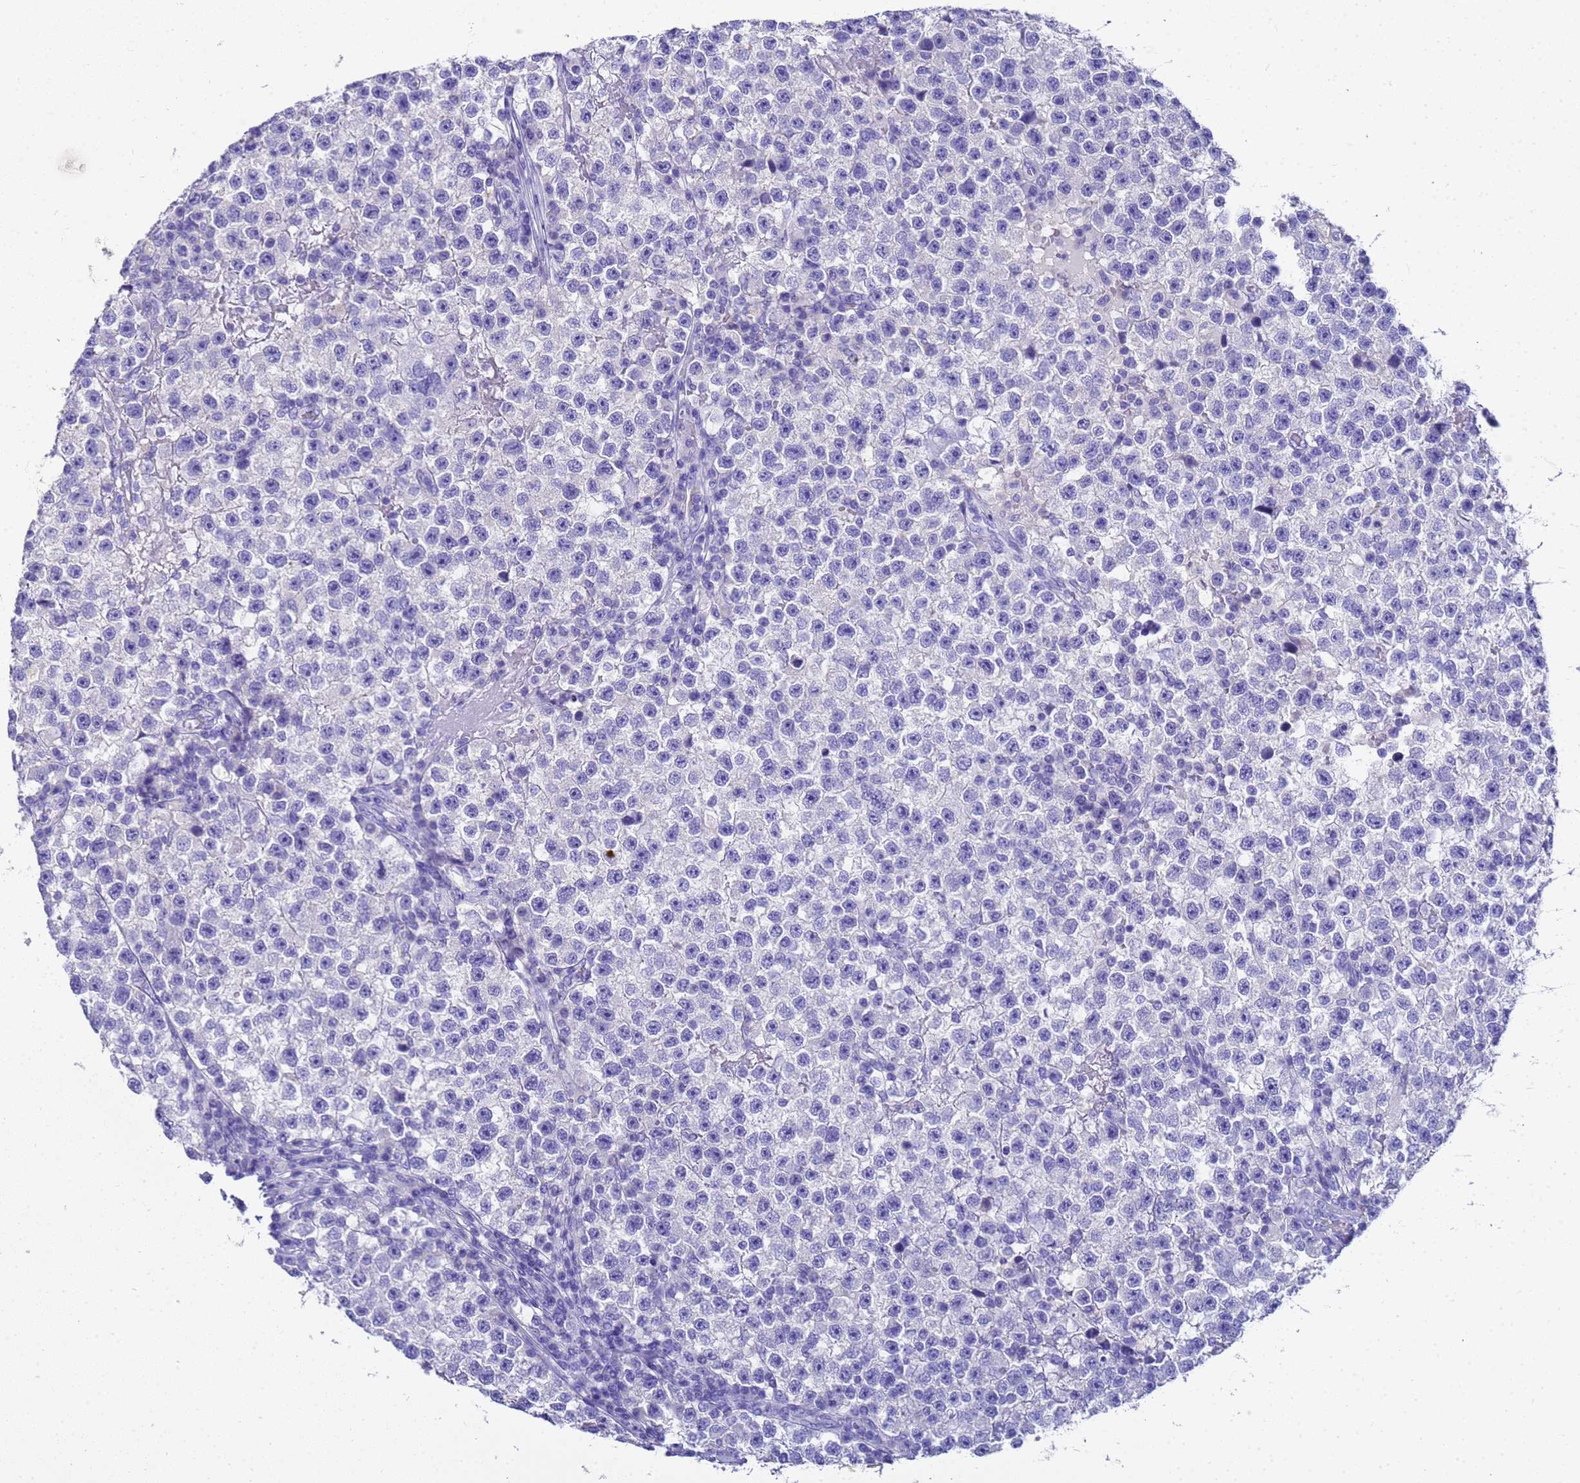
{"staining": {"intensity": "negative", "quantity": "none", "location": "none"}, "tissue": "testis cancer", "cell_type": "Tumor cells", "image_type": "cancer", "snomed": [{"axis": "morphology", "description": "Seminoma, NOS"}, {"axis": "topography", "description": "Testis"}], "caption": "Immunohistochemistry (IHC) histopathology image of testis cancer (seminoma) stained for a protein (brown), which reveals no expression in tumor cells.", "gene": "MS4A13", "patient": {"sex": "male", "age": 22}}